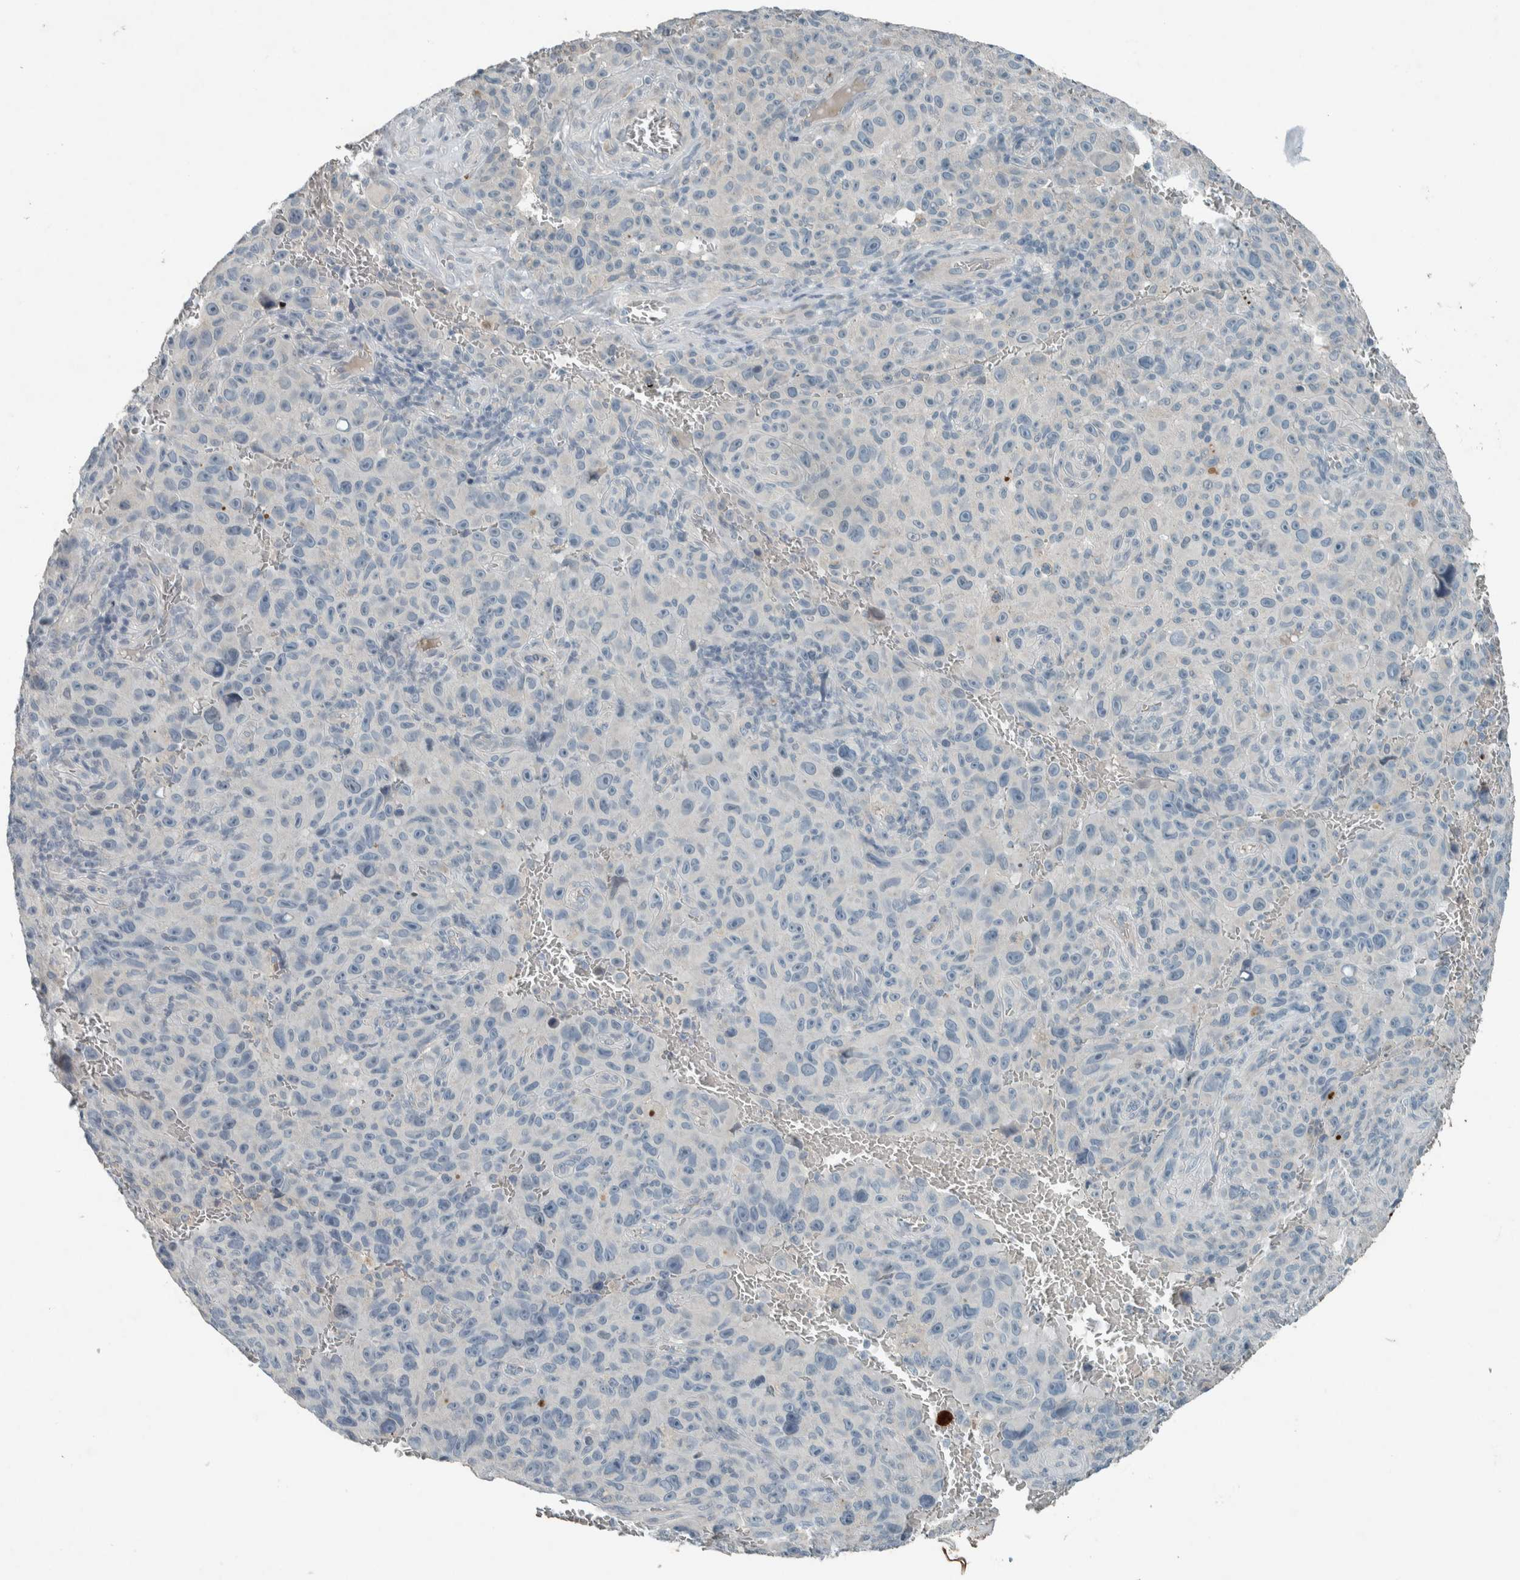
{"staining": {"intensity": "negative", "quantity": "none", "location": "none"}, "tissue": "melanoma", "cell_type": "Tumor cells", "image_type": "cancer", "snomed": [{"axis": "morphology", "description": "Malignant melanoma, NOS"}, {"axis": "topography", "description": "Skin"}], "caption": "The histopathology image shows no significant positivity in tumor cells of malignant melanoma.", "gene": "CERCAM", "patient": {"sex": "female", "age": 82}}